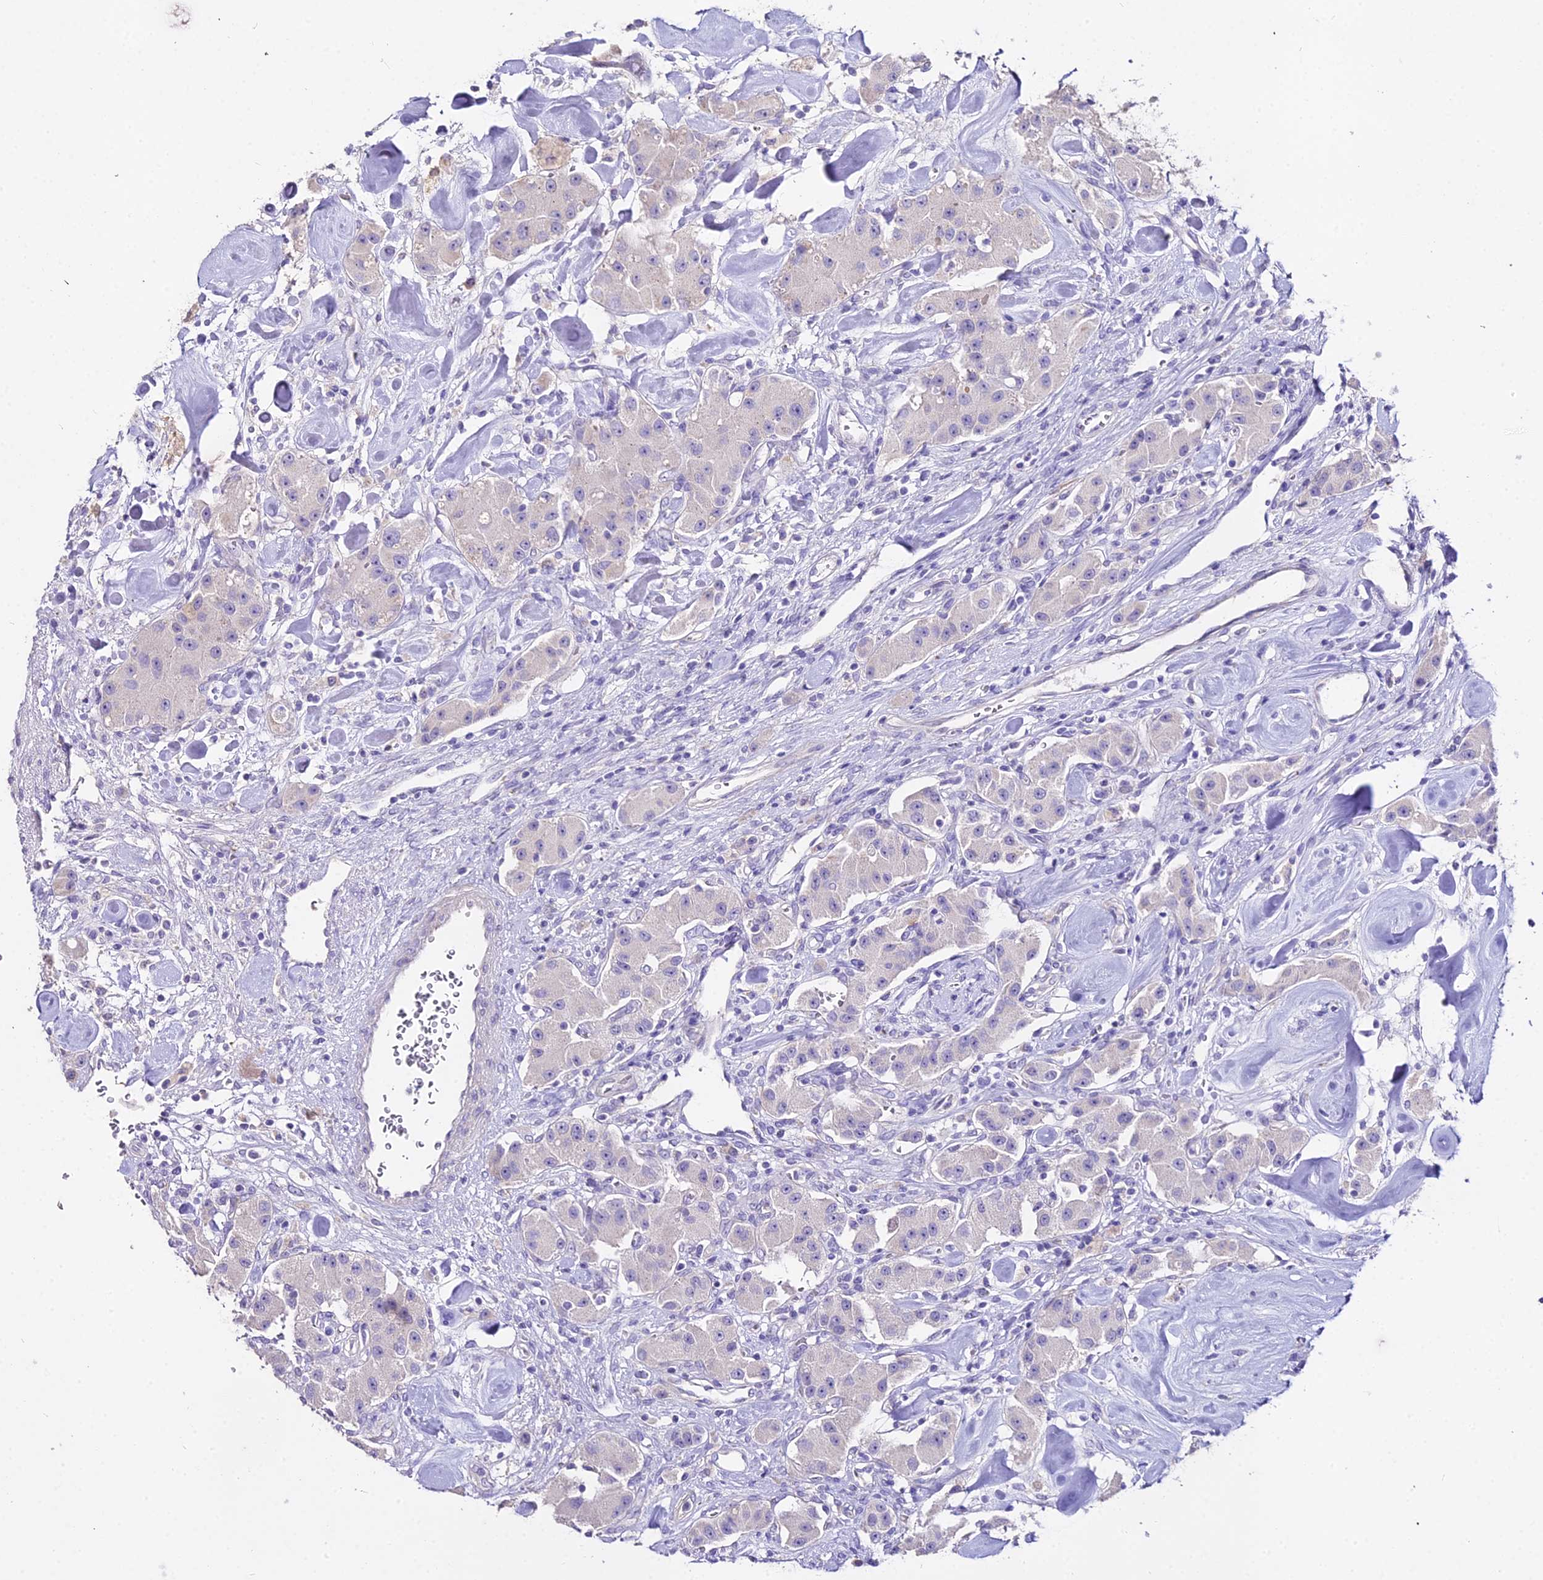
{"staining": {"intensity": "negative", "quantity": "none", "location": "none"}, "tissue": "carcinoid", "cell_type": "Tumor cells", "image_type": "cancer", "snomed": [{"axis": "morphology", "description": "Carcinoid, malignant, NOS"}, {"axis": "topography", "description": "Pancreas"}], "caption": "Tumor cells show no significant protein expression in carcinoid.", "gene": "GLYAT", "patient": {"sex": "male", "age": 41}}